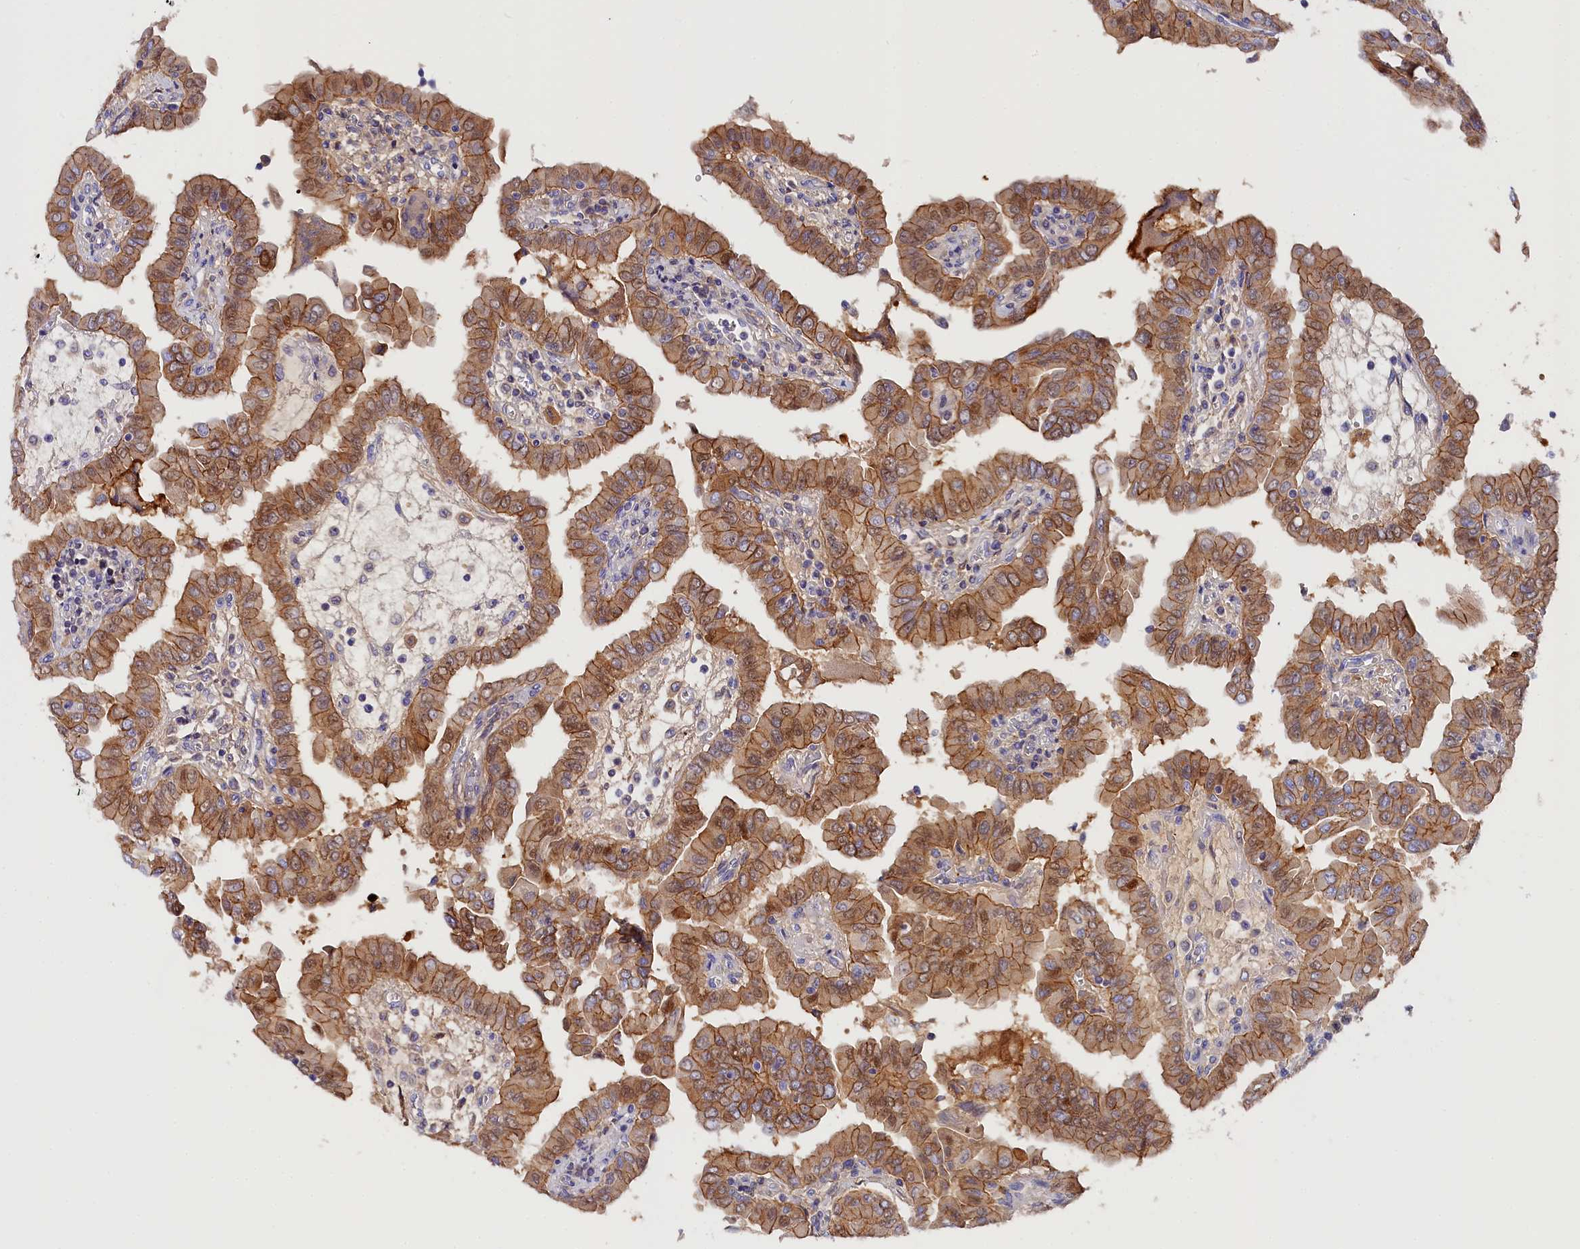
{"staining": {"intensity": "moderate", "quantity": ">75%", "location": "cytoplasmic/membranous"}, "tissue": "thyroid cancer", "cell_type": "Tumor cells", "image_type": "cancer", "snomed": [{"axis": "morphology", "description": "Papillary adenocarcinoma, NOS"}, {"axis": "topography", "description": "Thyroid gland"}], "caption": "Immunohistochemical staining of human thyroid cancer (papillary adenocarcinoma) shows medium levels of moderate cytoplasmic/membranous protein positivity in approximately >75% of tumor cells.", "gene": "KATNB1", "patient": {"sex": "male", "age": 33}}